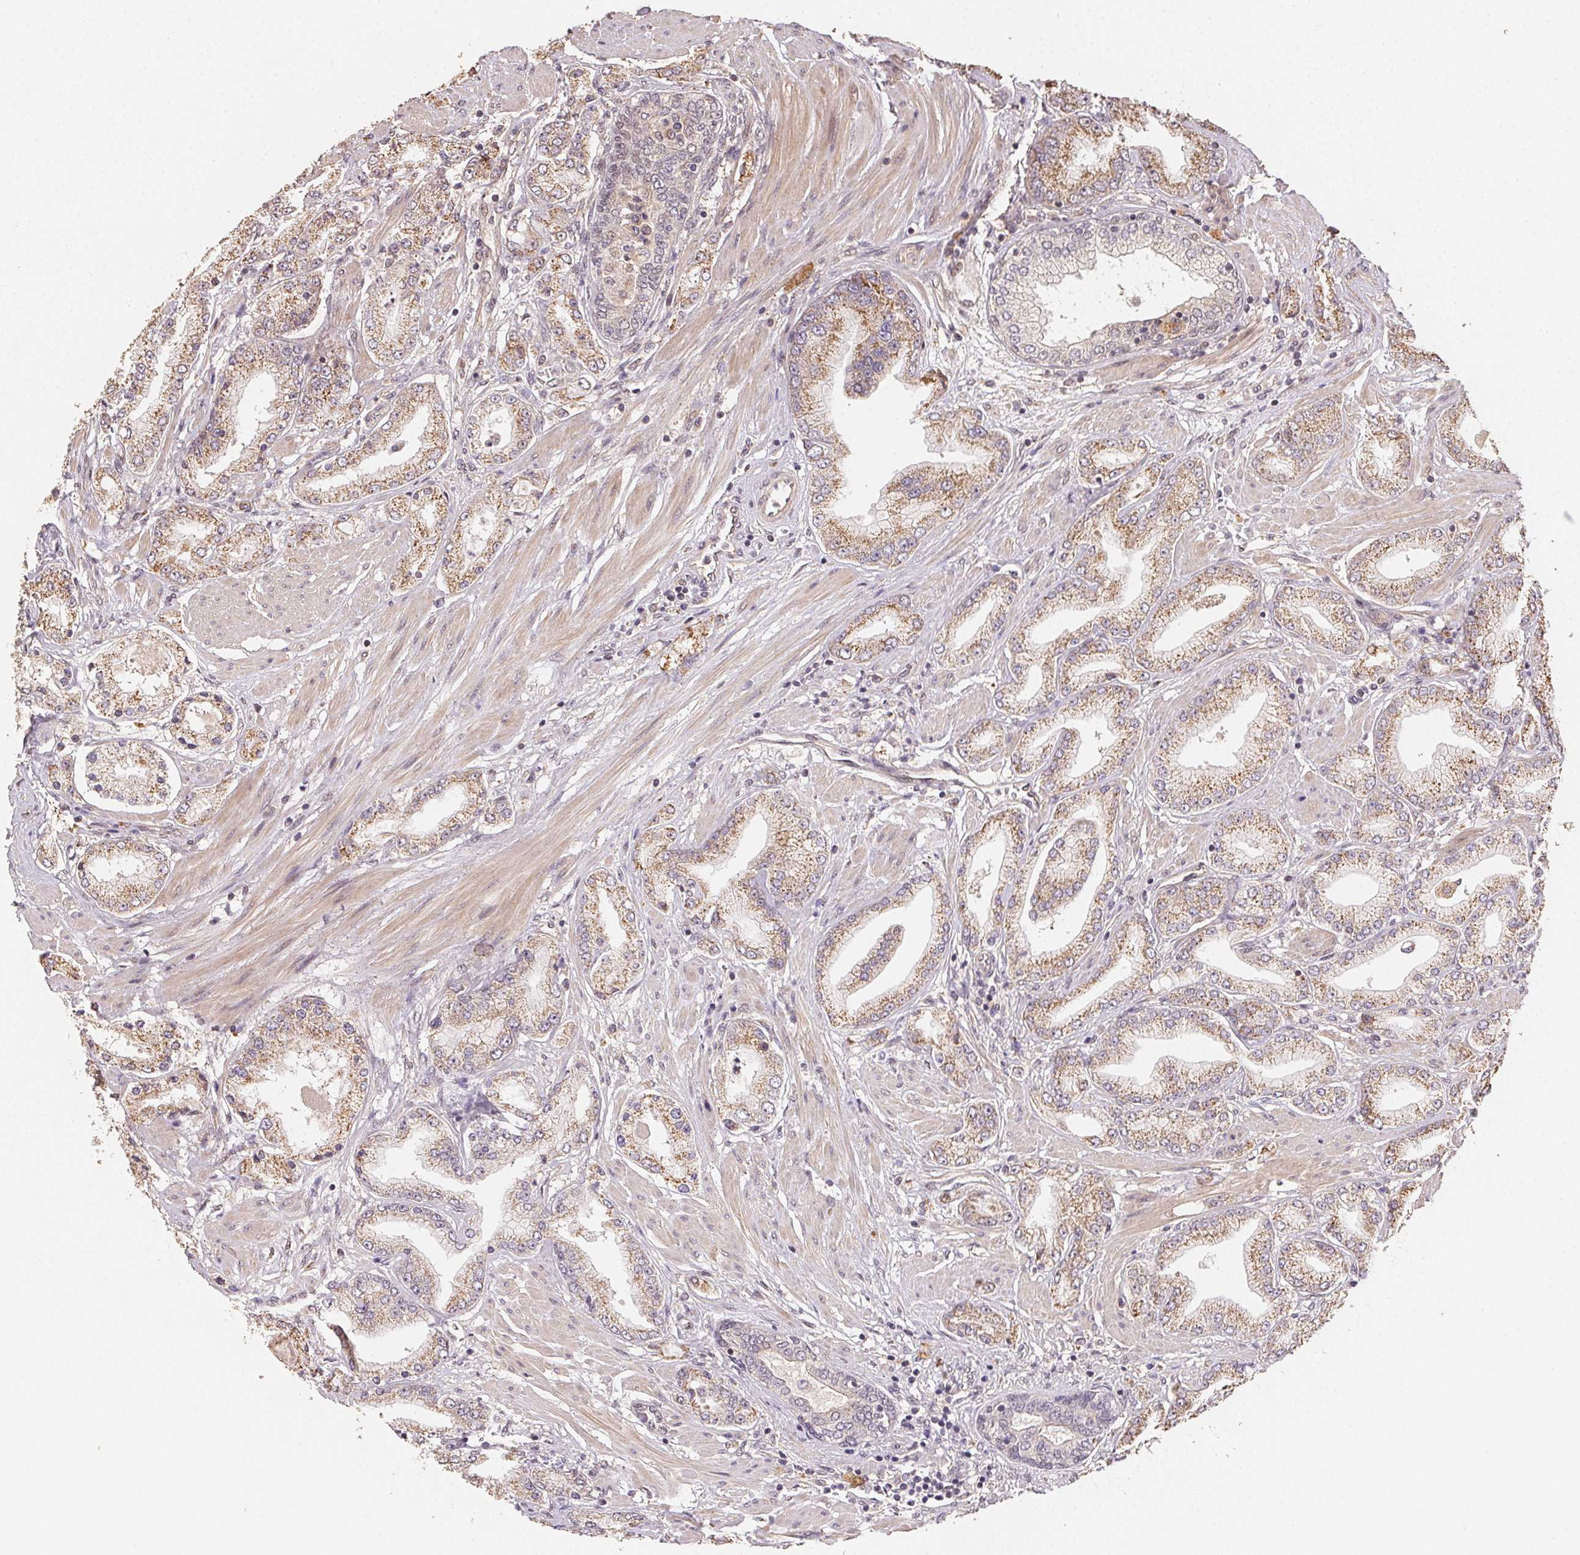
{"staining": {"intensity": "moderate", "quantity": ">75%", "location": "cytoplasmic/membranous"}, "tissue": "prostate cancer", "cell_type": "Tumor cells", "image_type": "cancer", "snomed": [{"axis": "morphology", "description": "Adenocarcinoma, High grade"}, {"axis": "topography", "description": "Prostate"}], "caption": "A micrograph of prostate cancer stained for a protein displays moderate cytoplasmic/membranous brown staining in tumor cells. The staining was performed using DAB (3,3'-diaminobenzidine) to visualize the protein expression in brown, while the nuclei were stained in blue with hematoxylin (Magnification: 20x).", "gene": "TMEM222", "patient": {"sex": "male", "age": 67}}